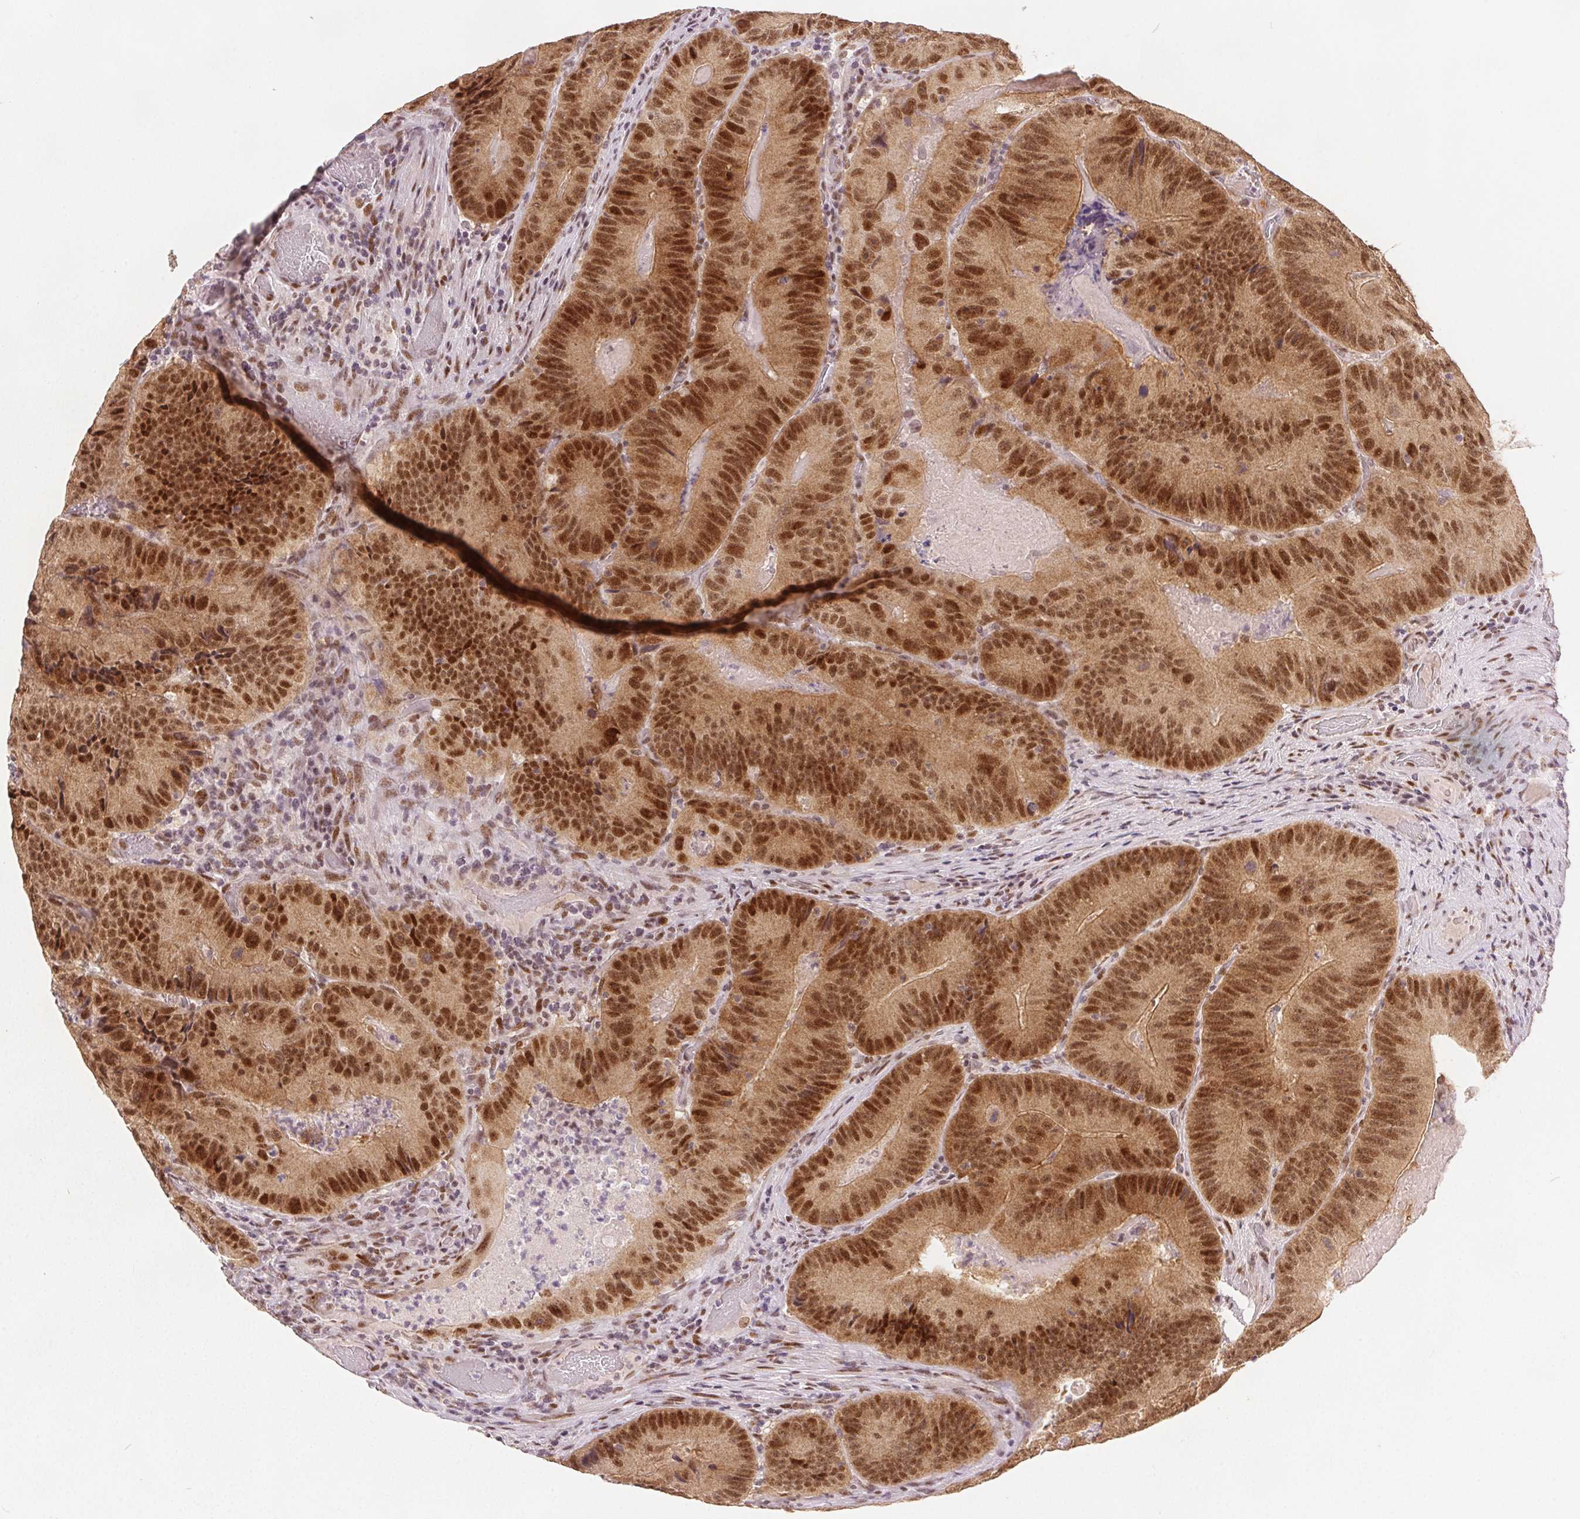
{"staining": {"intensity": "moderate", "quantity": ">75%", "location": "nuclear"}, "tissue": "colorectal cancer", "cell_type": "Tumor cells", "image_type": "cancer", "snomed": [{"axis": "morphology", "description": "Adenocarcinoma, NOS"}, {"axis": "topography", "description": "Colon"}], "caption": "Immunohistochemistry (IHC) image of neoplastic tissue: colorectal cancer stained using IHC demonstrates medium levels of moderate protein expression localized specifically in the nuclear of tumor cells, appearing as a nuclear brown color.", "gene": "ZNF703", "patient": {"sex": "female", "age": 86}}